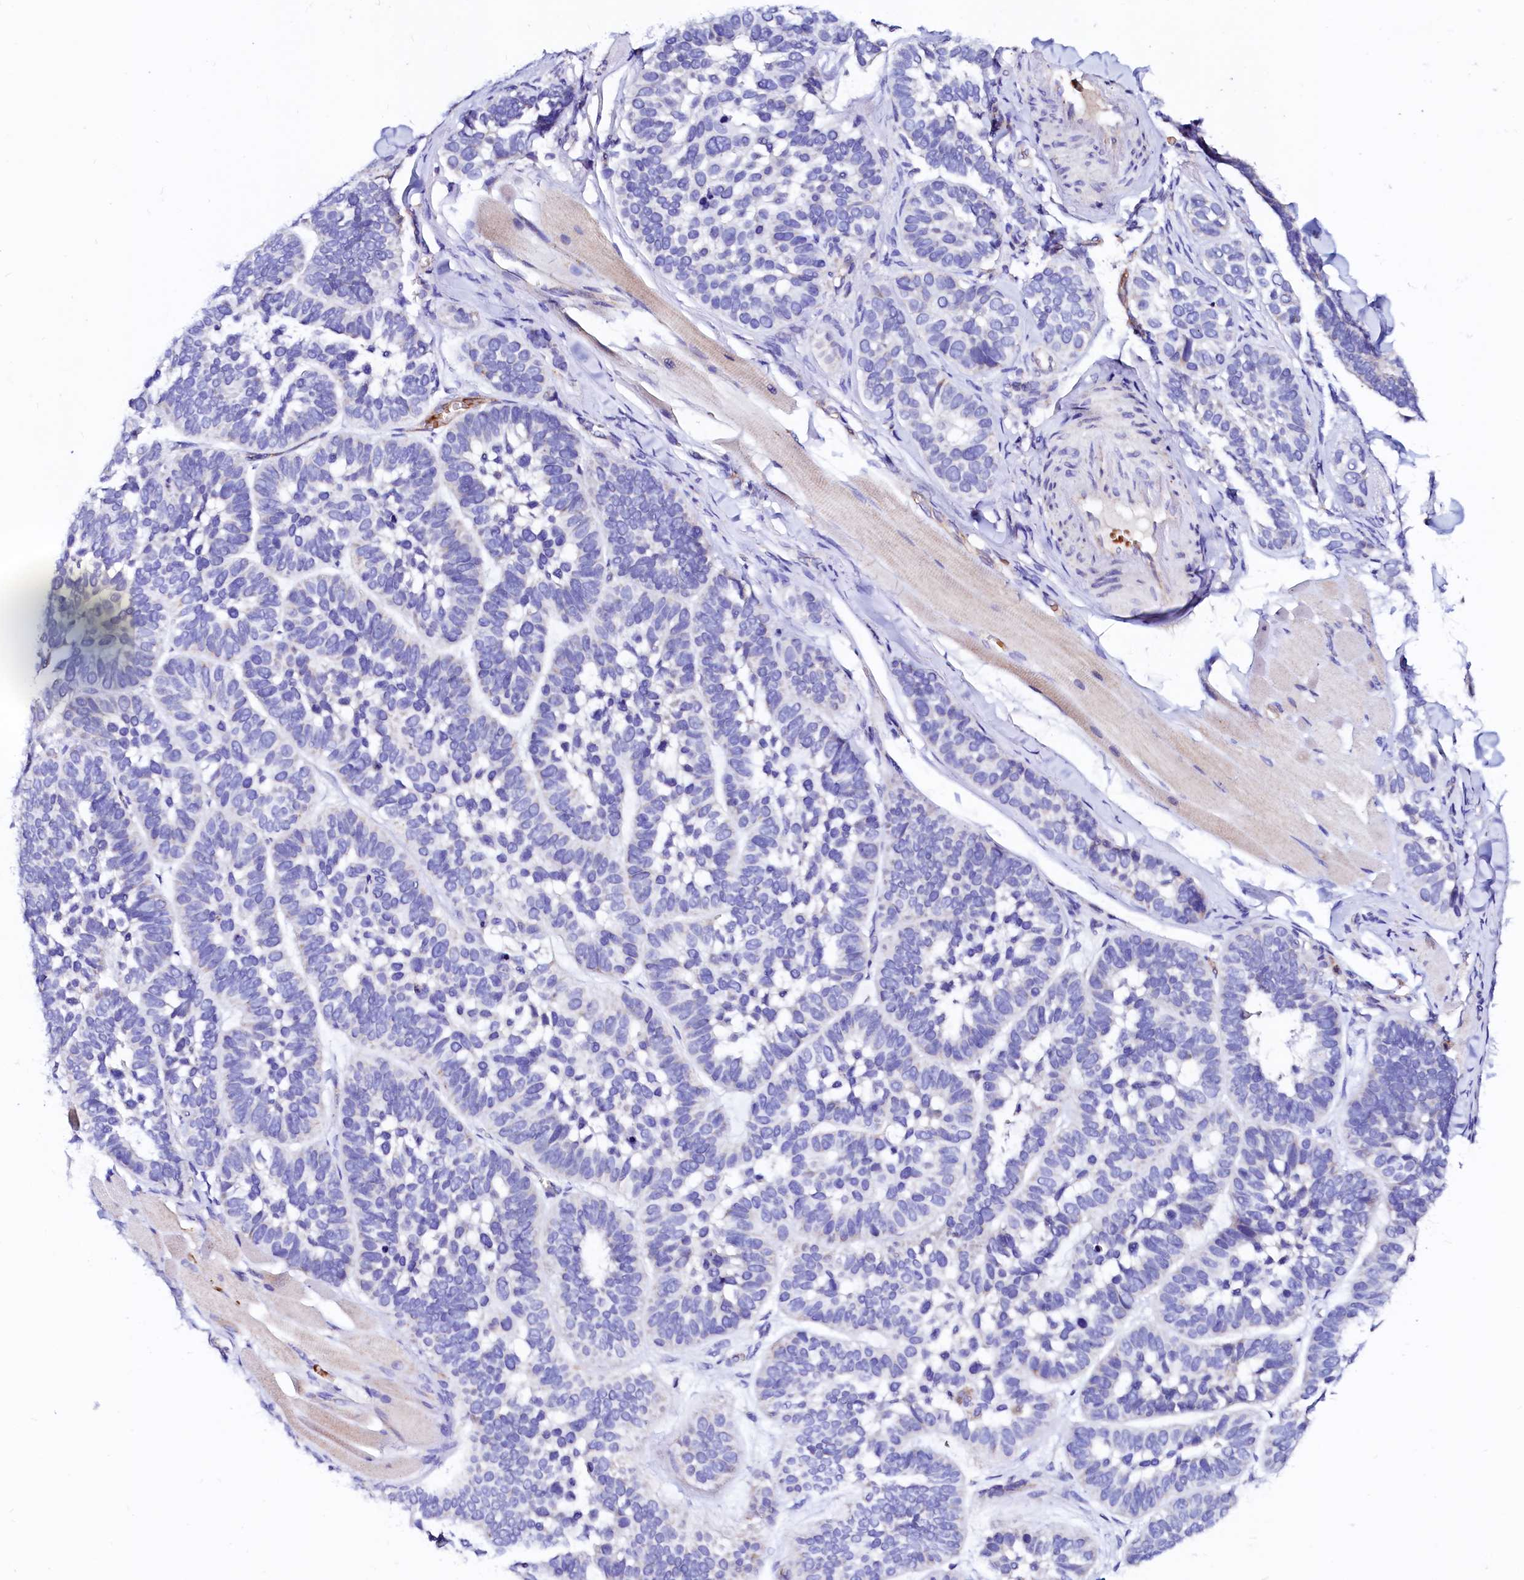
{"staining": {"intensity": "negative", "quantity": "none", "location": "none"}, "tissue": "skin cancer", "cell_type": "Tumor cells", "image_type": "cancer", "snomed": [{"axis": "morphology", "description": "Basal cell carcinoma"}, {"axis": "topography", "description": "Skin"}], "caption": "Photomicrograph shows no significant protein expression in tumor cells of skin basal cell carcinoma. Brightfield microscopy of immunohistochemistry (IHC) stained with DAB (3,3'-diaminobenzidine) (brown) and hematoxylin (blue), captured at high magnification.", "gene": "RAB27A", "patient": {"sex": "male", "age": 62}}